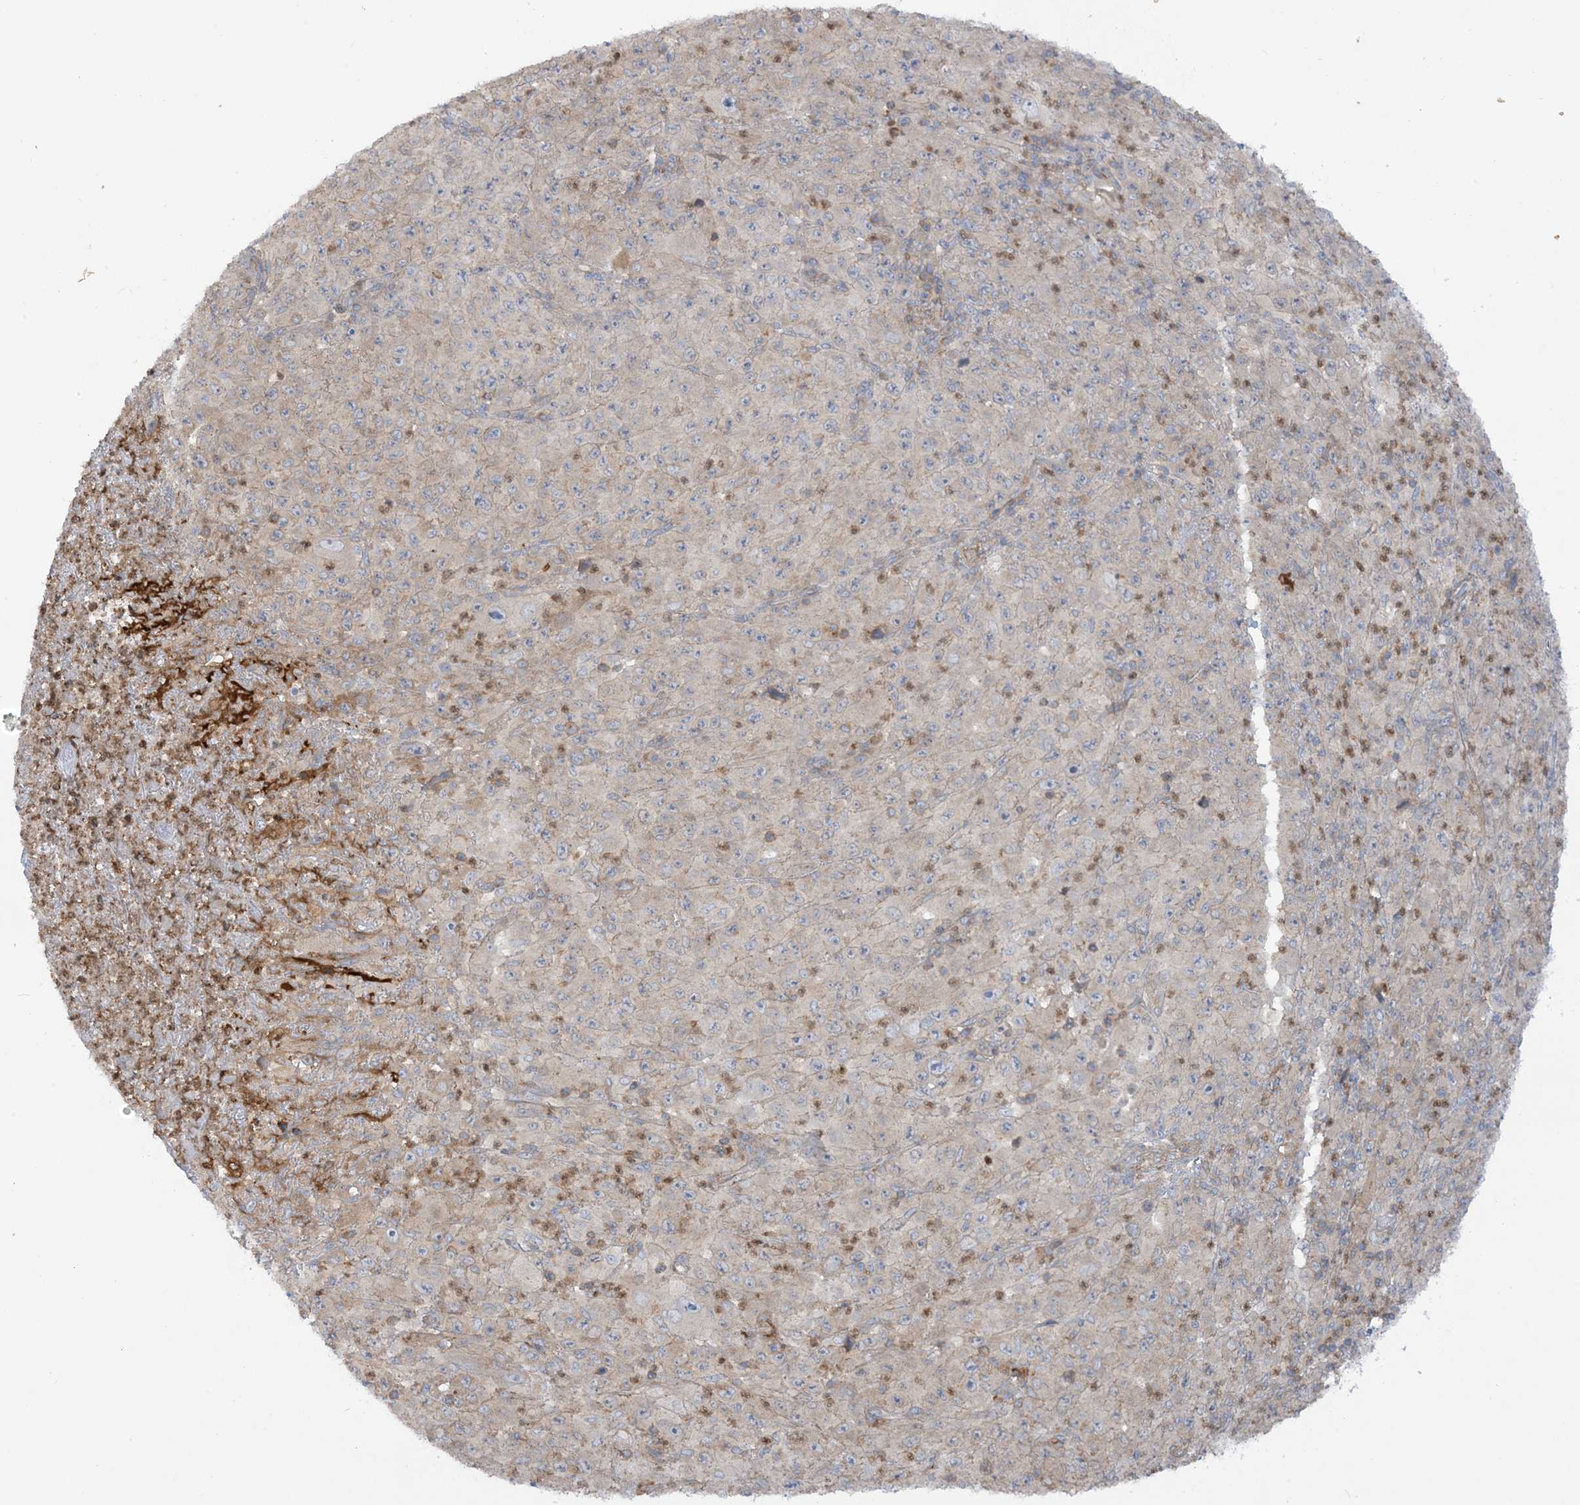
{"staining": {"intensity": "negative", "quantity": "none", "location": "none"}, "tissue": "melanoma", "cell_type": "Tumor cells", "image_type": "cancer", "snomed": [{"axis": "morphology", "description": "Malignant melanoma, Metastatic site"}, {"axis": "topography", "description": "Skin"}], "caption": "Human melanoma stained for a protein using immunohistochemistry reveals no staining in tumor cells.", "gene": "ICMT", "patient": {"sex": "female", "age": 56}}